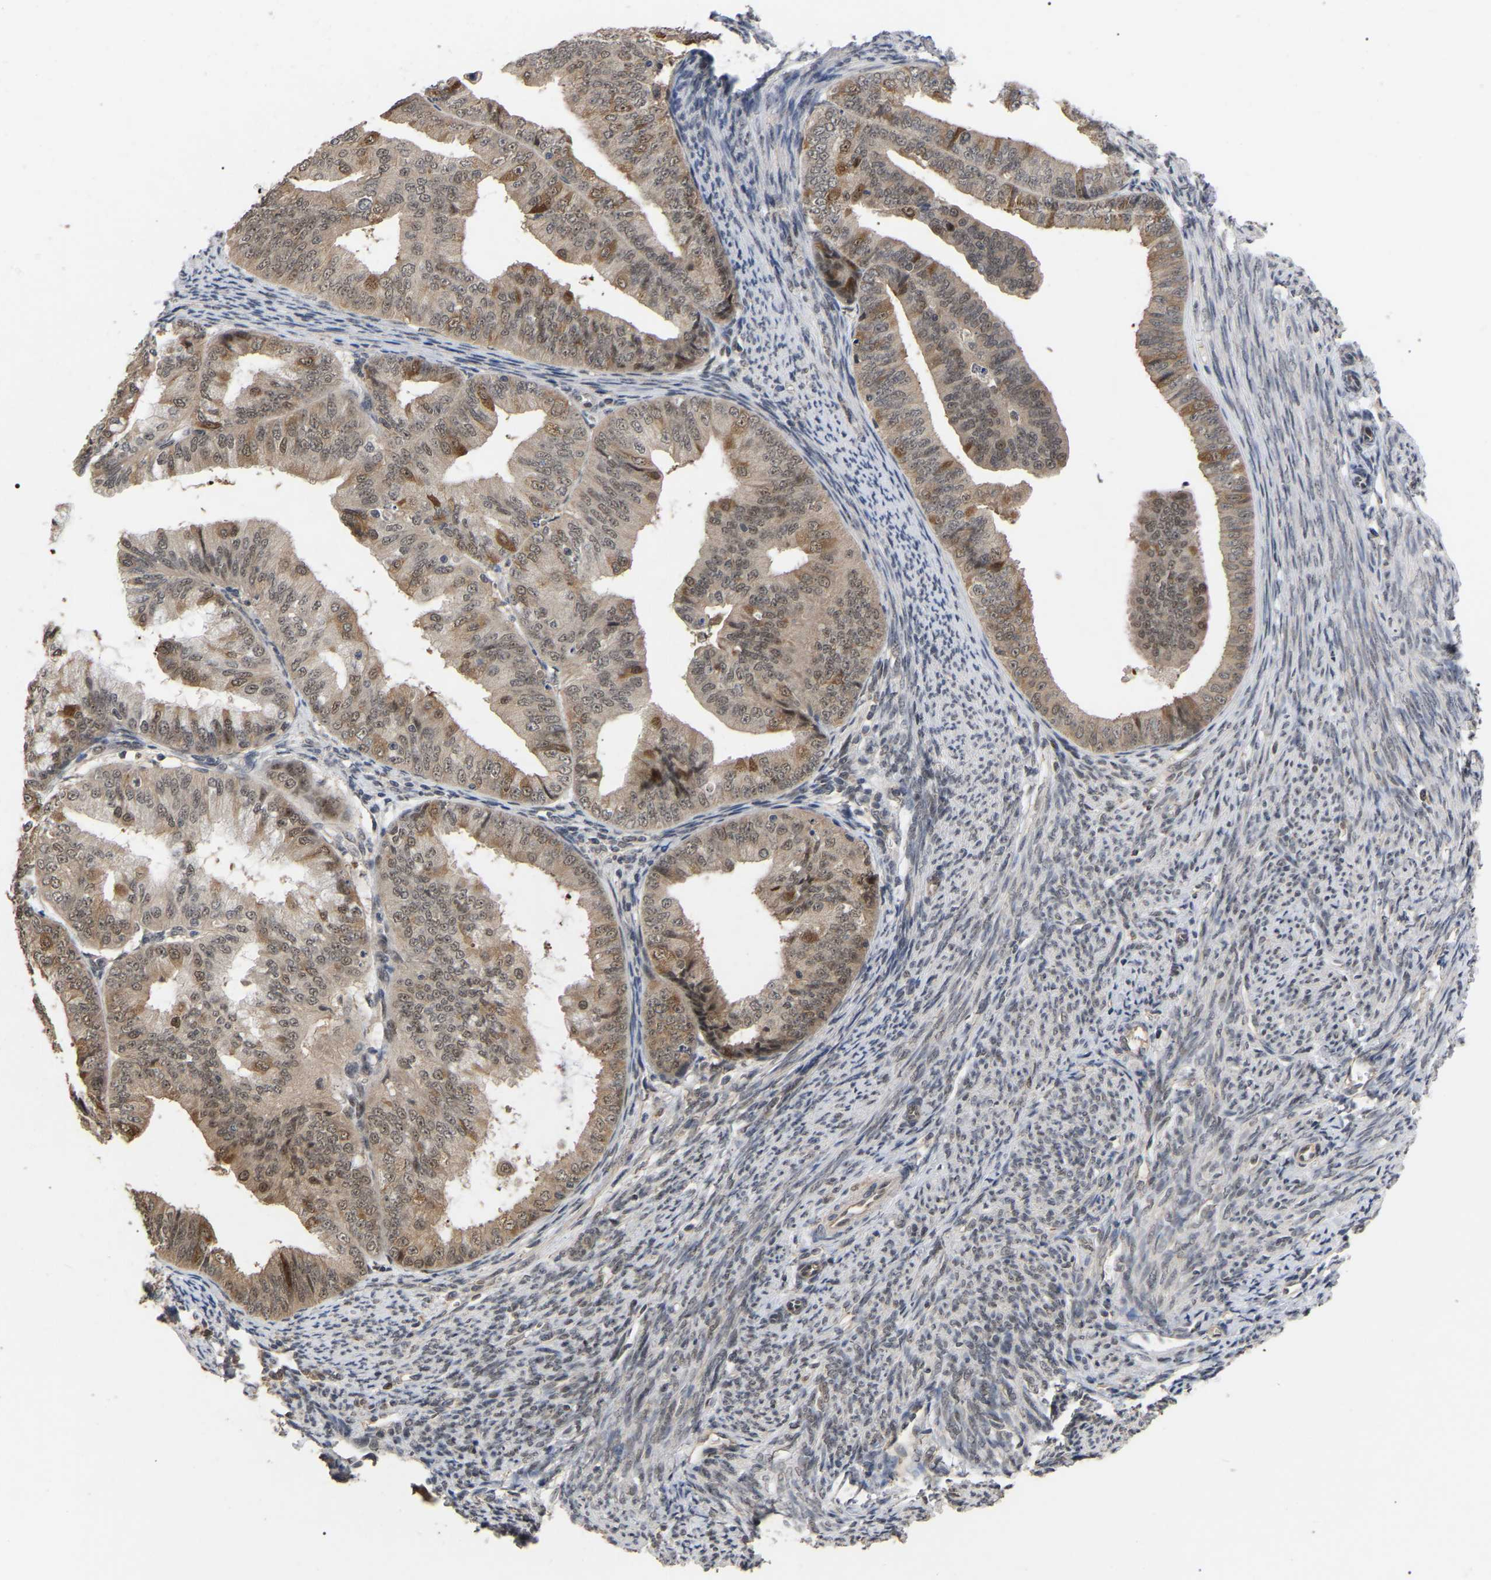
{"staining": {"intensity": "moderate", "quantity": ">75%", "location": "cytoplasmic/membranous,nuclear"}, "tissue": "endometrial cancer", "cell_type": "Tumor cells", "image_type": "cancer", "snomed": [{"axis": "morphology", "description": "Adenocarcinoma, NOS"}, {"axis": "topography", "description": "Endometrium"}], "caption": "DAB immunohistochemical staining of human endometrial cancer reveals moderate cytoplasmic/membranous and nuclear protein positivity in approximately >75% of tumor cells.", "gene": "JAZF1", "patient": {"sex": "female", "age": 63}}